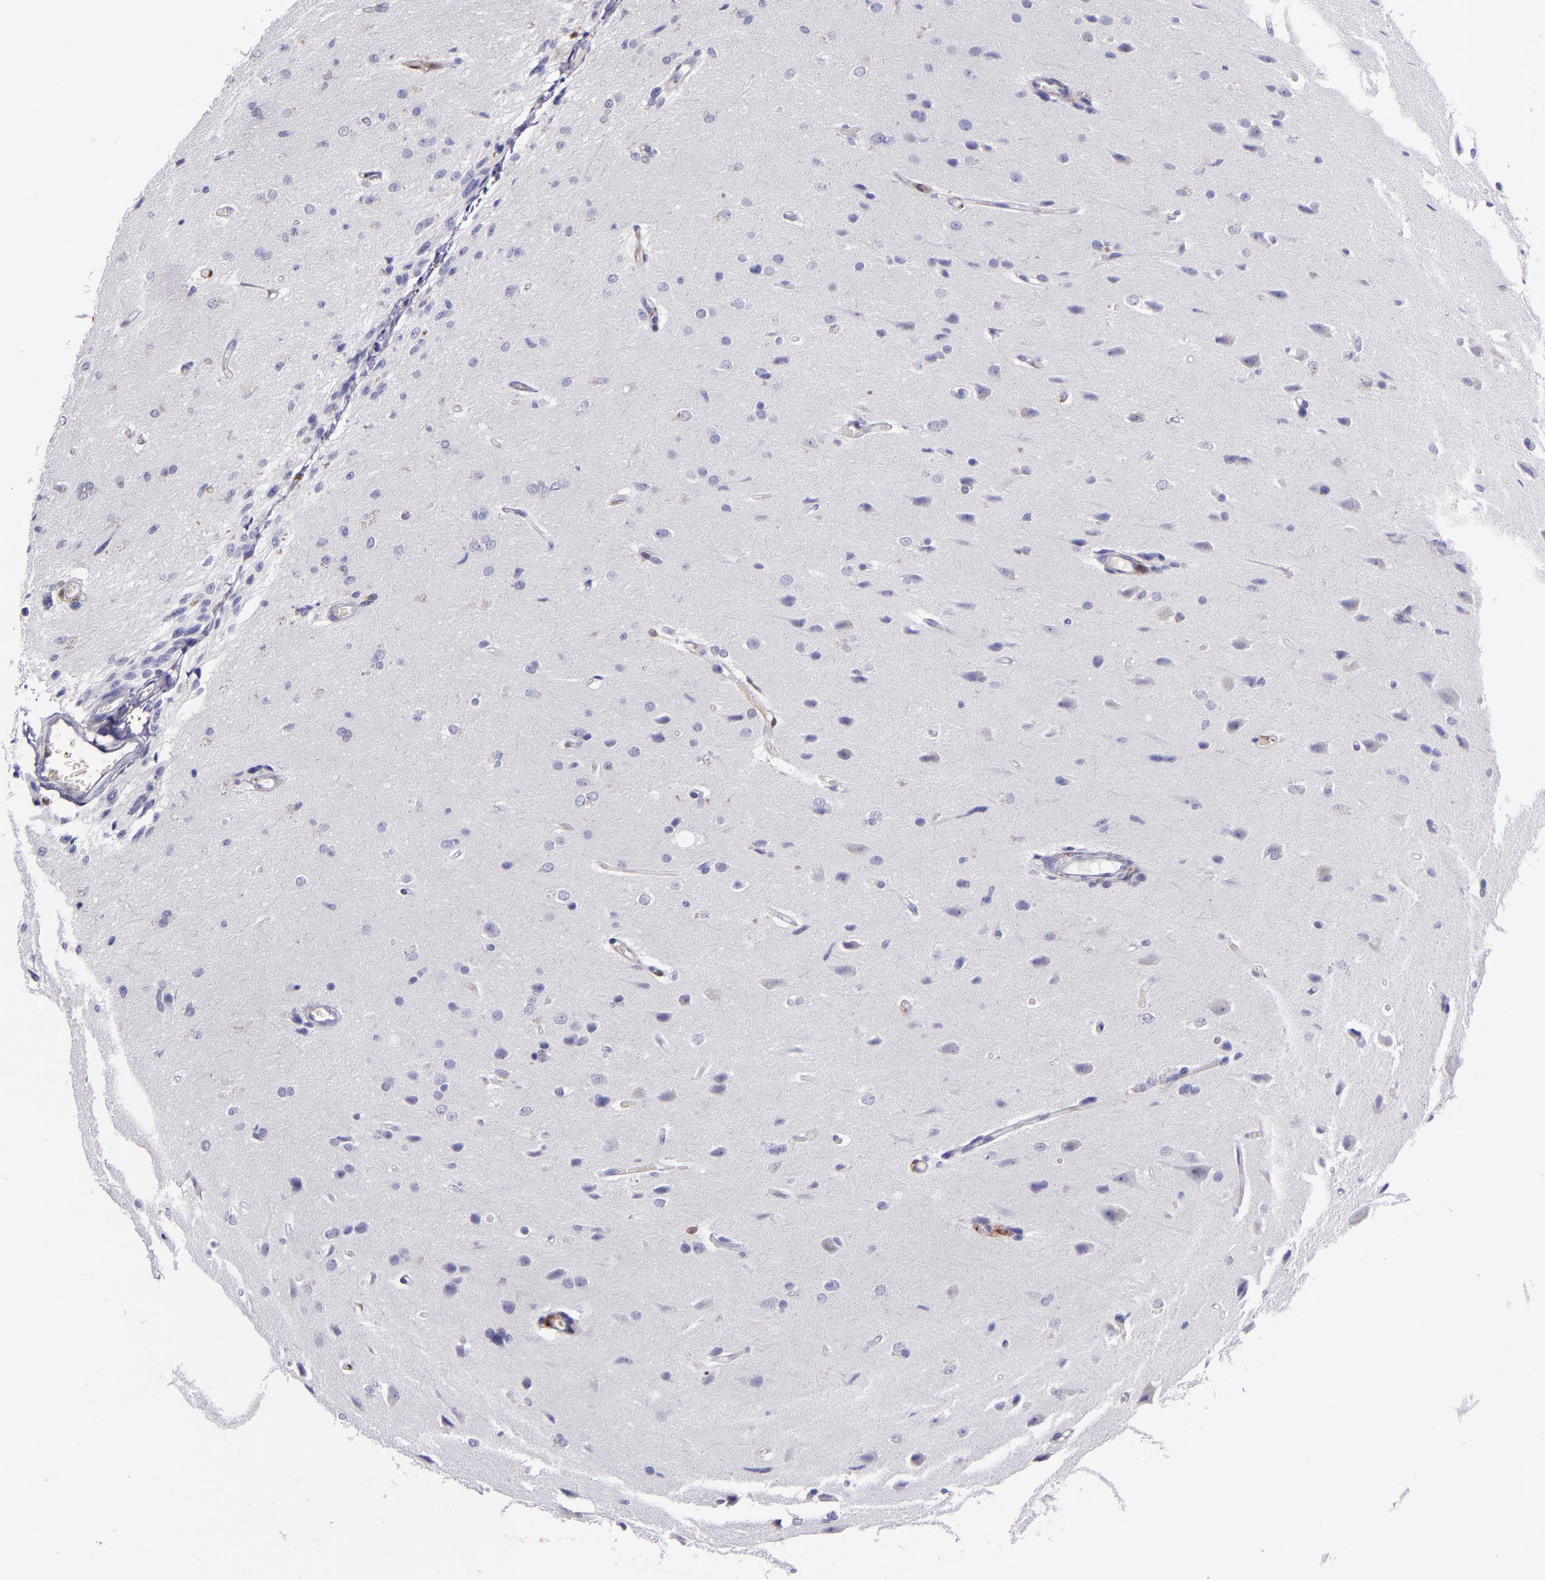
{"staining": {"intensity": "negative", "quantity": "none", "location": "none"}, "tissue": "glioma", "cell_type": "Tumor cells", "image_type": "cancer", "snomed": [{"axis": "morphology", "description": "Glioma, malignant, High grade"}, {"axis": "topography", "description": "Brain"}], "caption": "Tumor cells show no significant positivity in glioma.", "gene": "F13A1", "patient": {"sex": "male", "age": 68}}